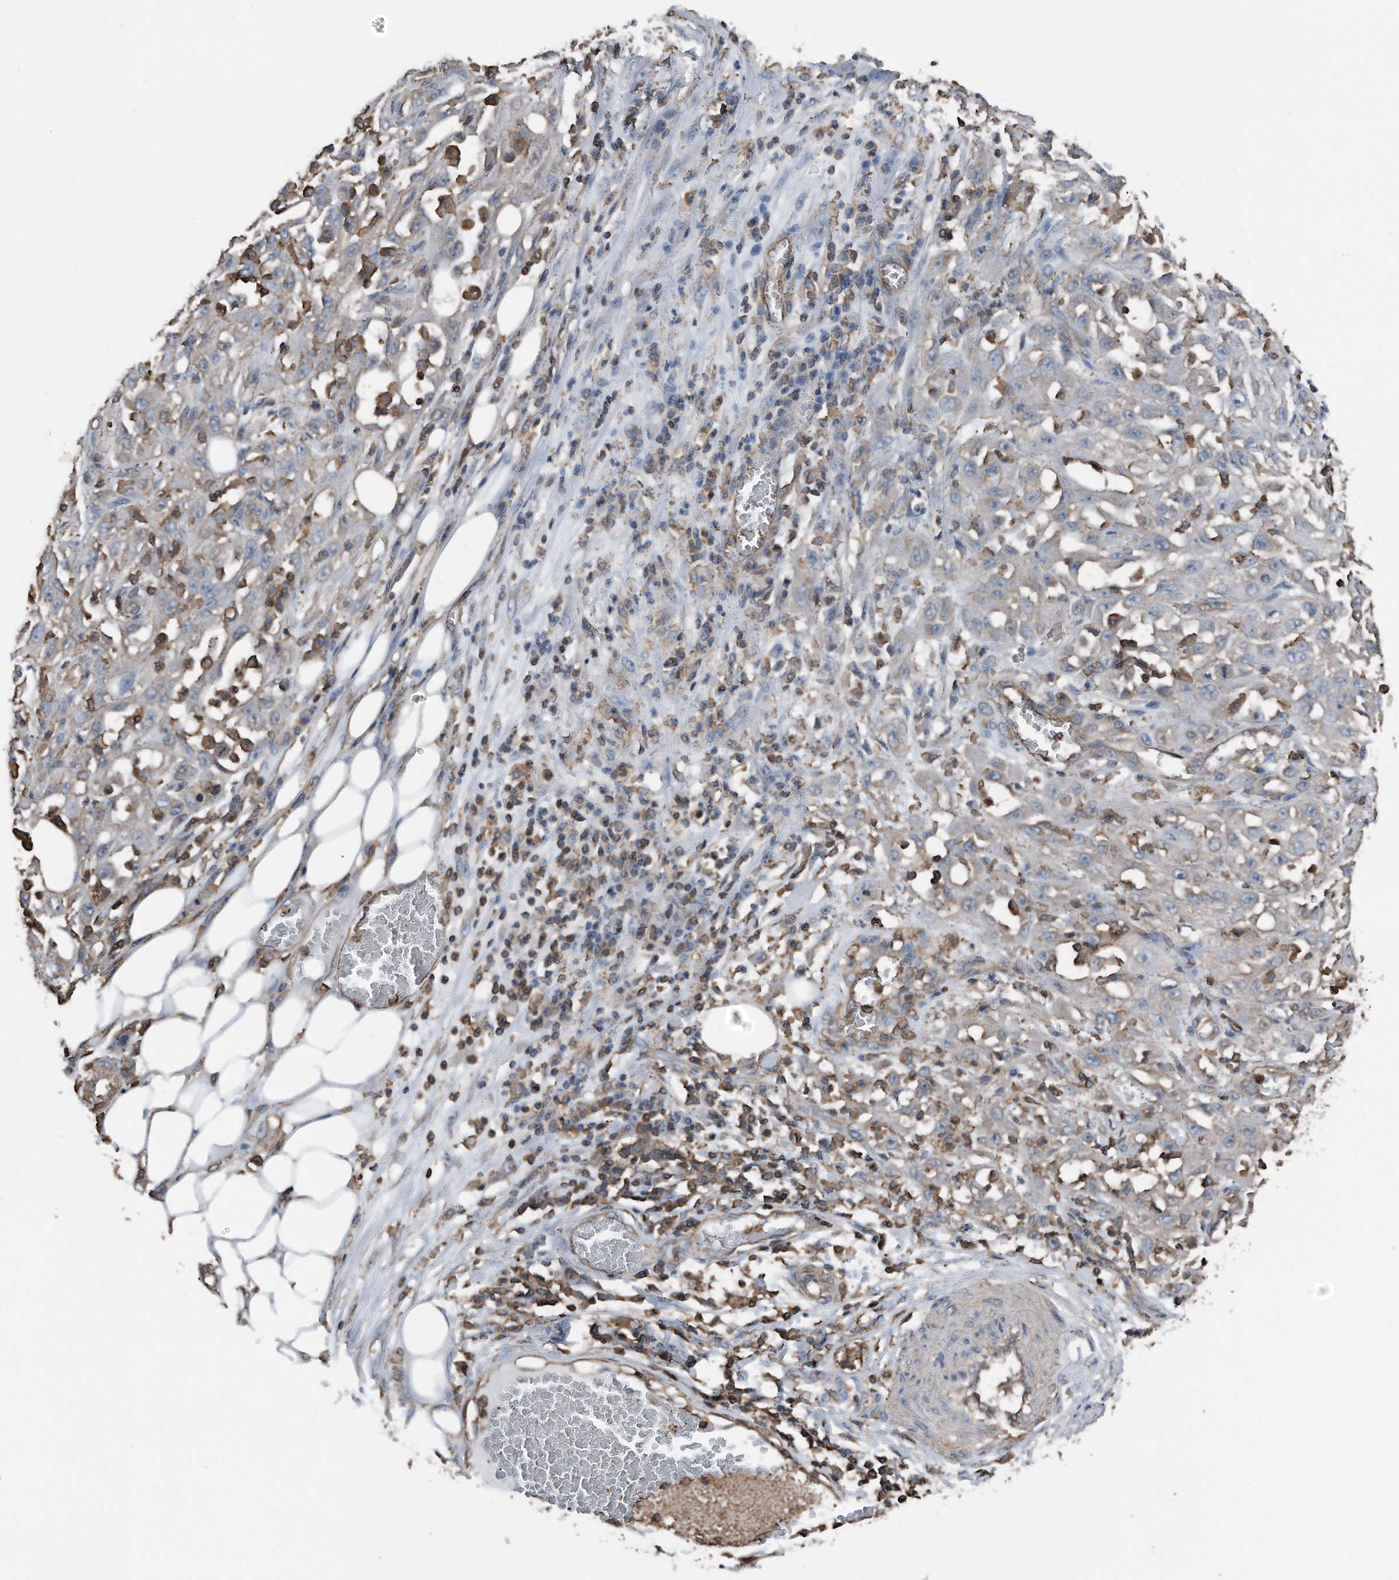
{"staining": {"intensity": "negative", "quantity": "none", "location": "none"}, "tissue": "skin cancer", "cell_type": "Tumor cells", "image_type": "cancer", "snomed": [{"axis": "morphology", "description": "Squamous cell carcinoma, NOS"}, {"axis": "morphology", "description": "Squamous cell carcinoma, metastatic, NOS"}, {"axis": "topography", "description": "Skin"}, {"axis": "topography", "description": "Lymph node"}], "caption": "Human skin cancer (metastatic squamous cell carcinoma) stained for a protein using IHC shows no expression in tumor cells.", "gene": "RSPO3", "patient": {"sex": "male", "age": 75}}